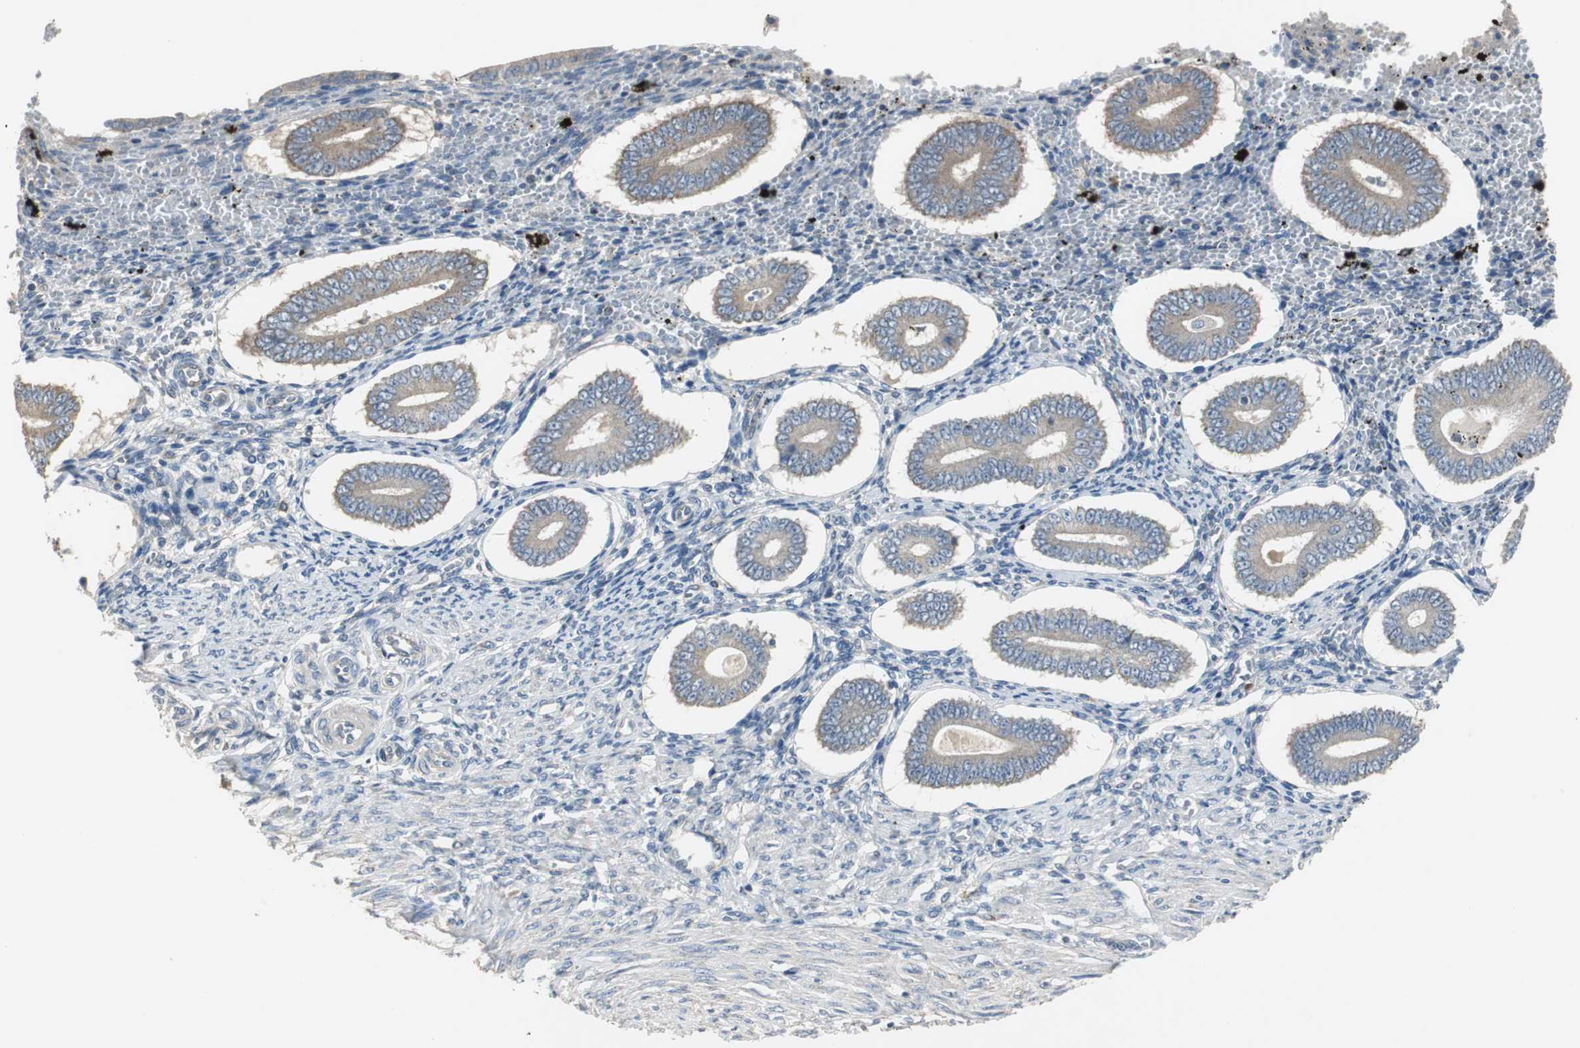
{"staining": {"intensity": "negative", "quantity": "none", "location": "none"}, "tissue": "endometrium", "cell_type": "Cells in endometrial stroma", "image_type": "normal", "snomed": [{"axis": "morphology", "description": "Normal tissue, NOS"}, {"axis": "topography", "description": "Endometrium"}], "caption": "Immunohistochemistry (IHC) micrograph of benign endometrium: human endometrium stained with DAB (3,3'-diaminobenzidine) demonstrates no significant protein expression in cells in endometrial stroma. (DAB IHC visualized using brightfield microscopy, high magnification).", "gene": "MYT1", "patient": {"sex": "female", "age": 42}}